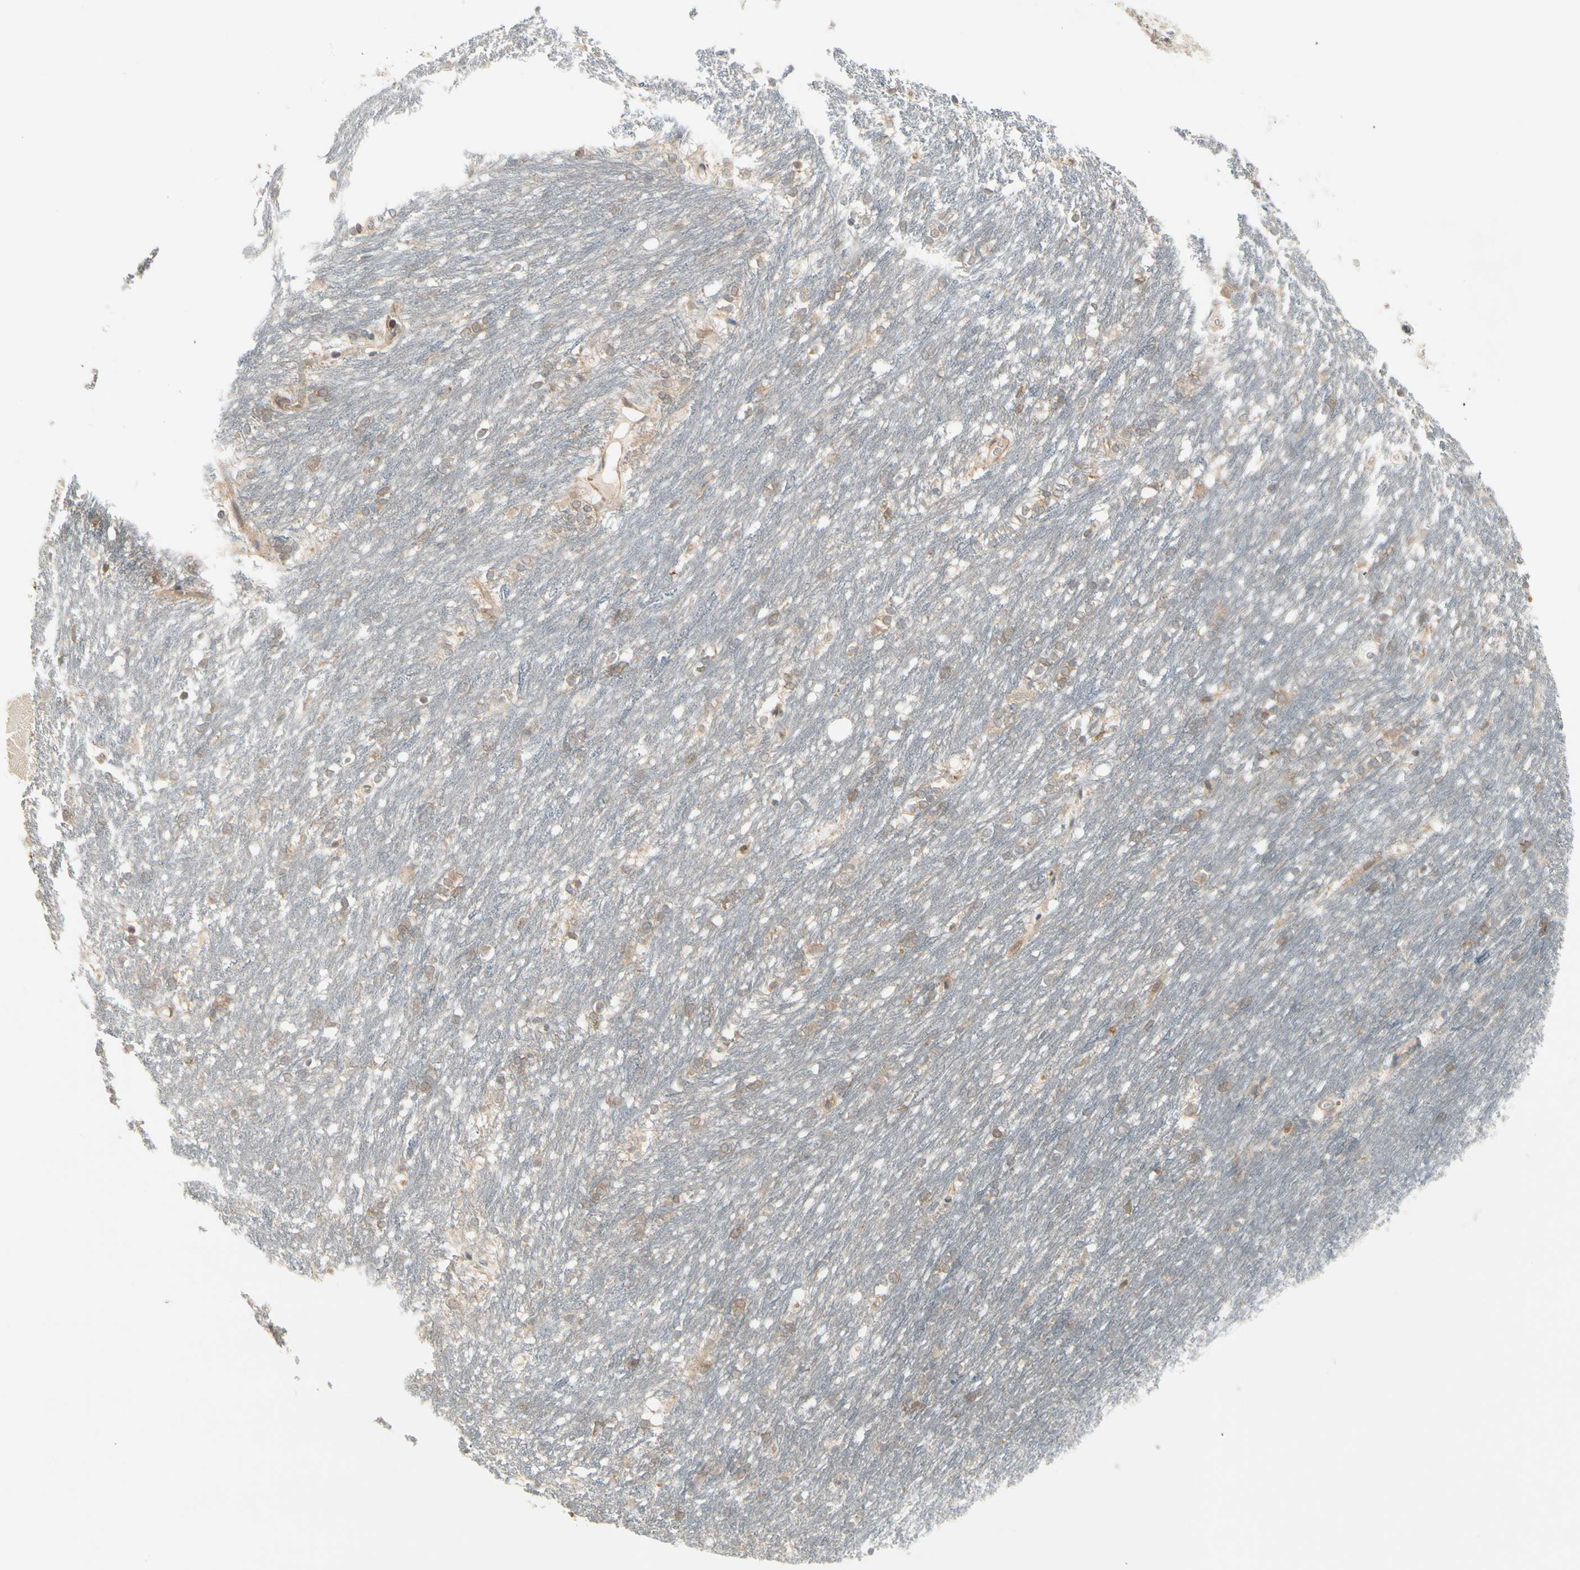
{"staining": {"intensity": "moderate", "quantity": "25%-75%", "location": "cytoplasmic/membranous"}, "tissue": "caudate", "cell_type": "Glial cells", "image_type": "normal", "snomed": [{"axis": "morphology", "description": "Normal tissue, NOS"}, {"axis": "topography", "description": "Lateral ventricle wall"}], "caption": "A micrograph of caudate stained for a protein shows moderate cytoplasmic/membranous brown staining in glial cells. (Brightfield microscopy of DAB IHC at high magnification).", "gene": "OXSR1", "patient": {"sex": "female", "age": 19}}